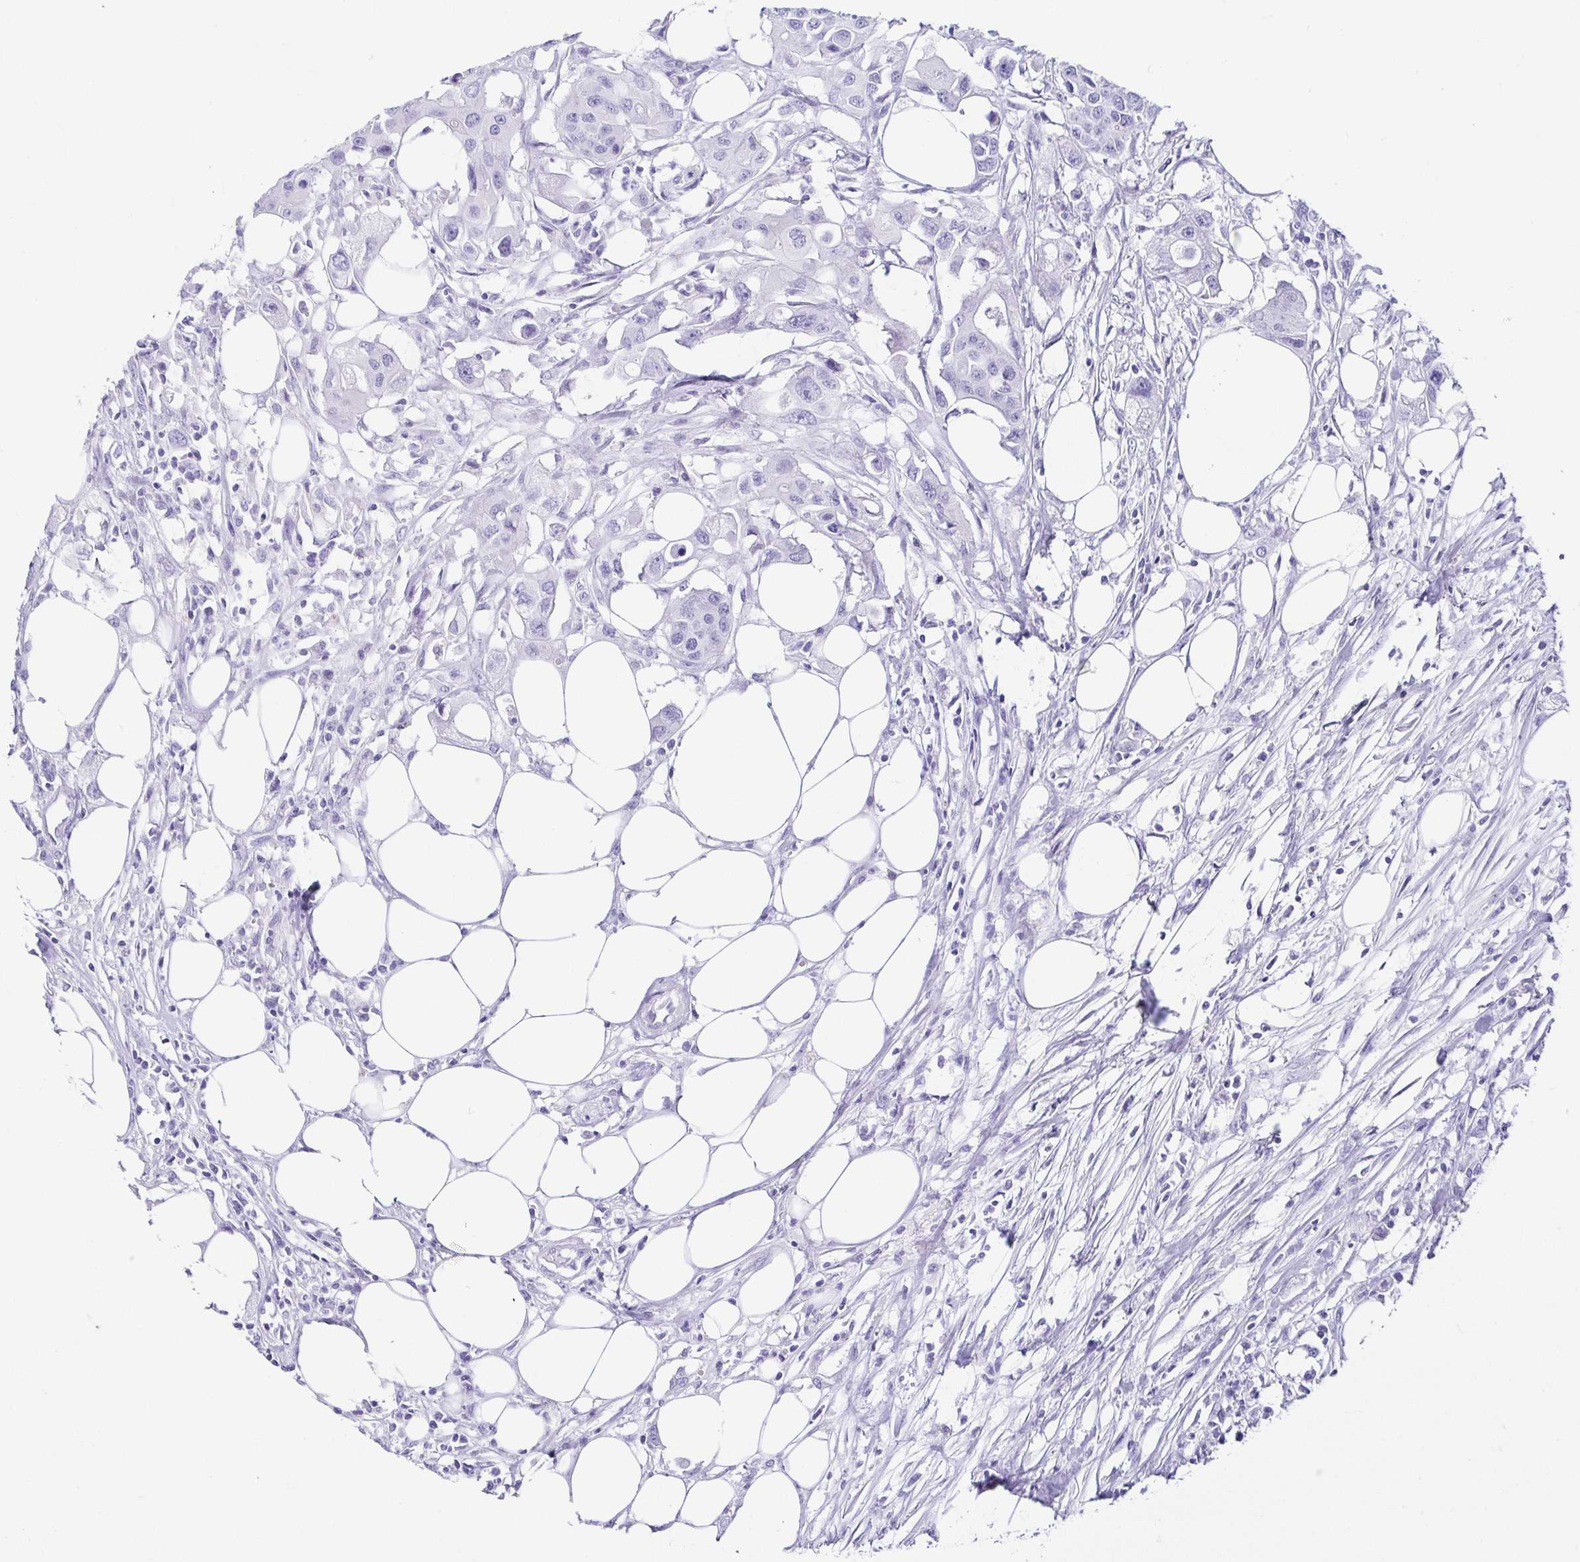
{"staining": {"intensity": "negative", "quantity": "none", "location": "none"}, "tissue": "colorectal cancer", "cell_type": "Tumor cells", "image_type": "cancer", "snomed": [{"axis": "morphology", "description": "Adenocarcinoma, NOS"}, {"axis": "topography", "description": "Colon"}], "caption": "A photomicrograph of human adenocarcinoma (colorectal) is negative for staining in tumor cells.", "gene": "CD164L2", "patient": {"sex": "male", "age": 77}}